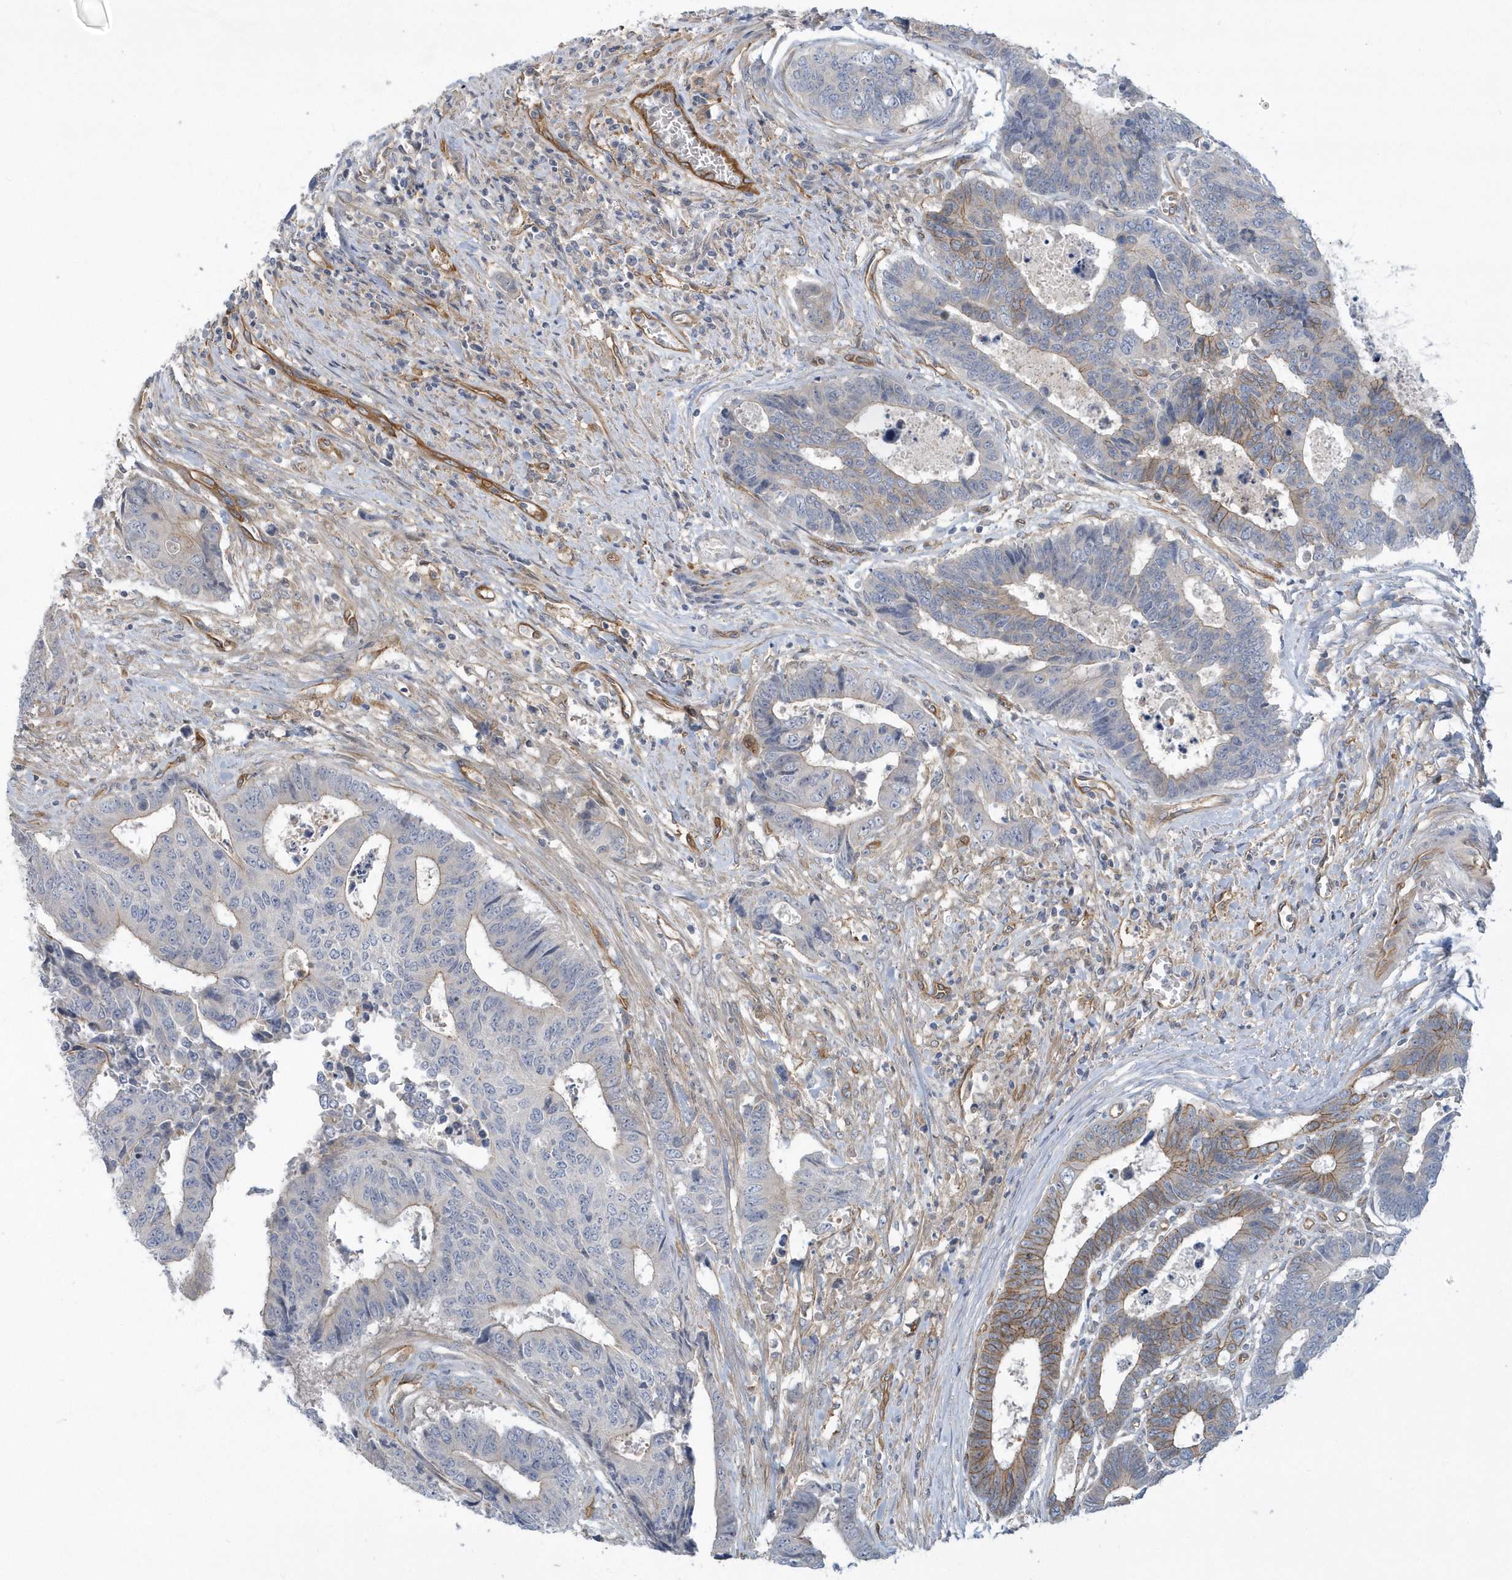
{"staining": {"intensity": "negative", "quantity": "none", "location": "none"}, "tissue": "colorectal cancer", "cell_type": "Tumor cells", "image_type": "cancer", "snomed": [{"axis": "morphology", "description": "Adenocarcinoma, NOS"}, {"axis": "topography", "description": "Rectum"}], "caption": "There is no significant expression in tumor cells of colorectal adenocarcinoma.", "gene": "RAI14", "patient": {"sex": "male", "age": 84}}